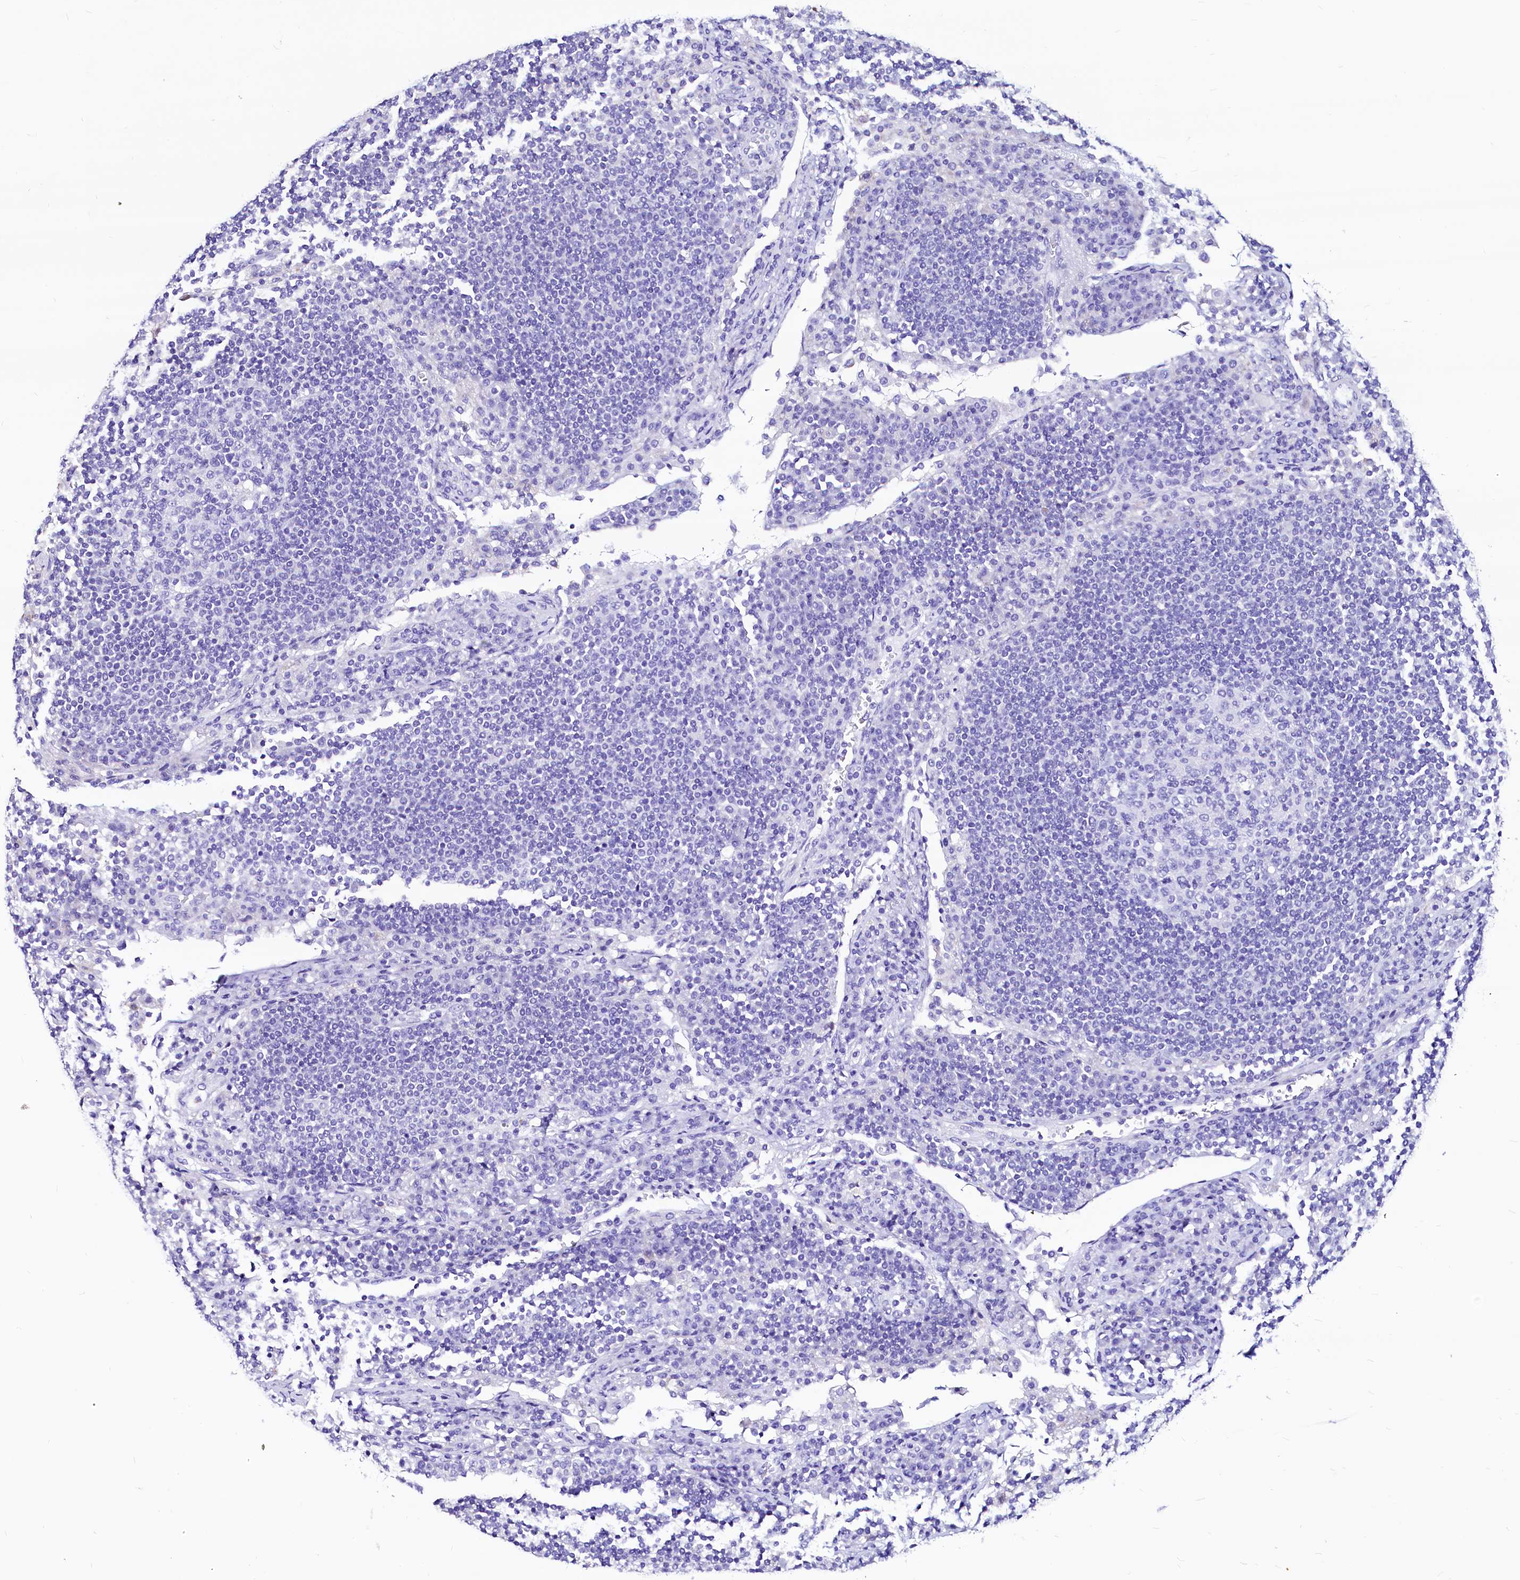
{"staining": {"intensity": "negative", "quantity": "none", "location": "none"}, "tissue": "lymph node", "cell_type": "Germinal center cells", "image_type": "normal", "snomed": [{"axis": "morphology", "description": "Normal tissue, NOS"}, {"axis": "topography", "description": "Lymph node"}], "caption": "IHC of benign lymph node displays no staining in germinal center cells.", "gene": "RBP3", "patient": {"sex": "female", "age": 53}}